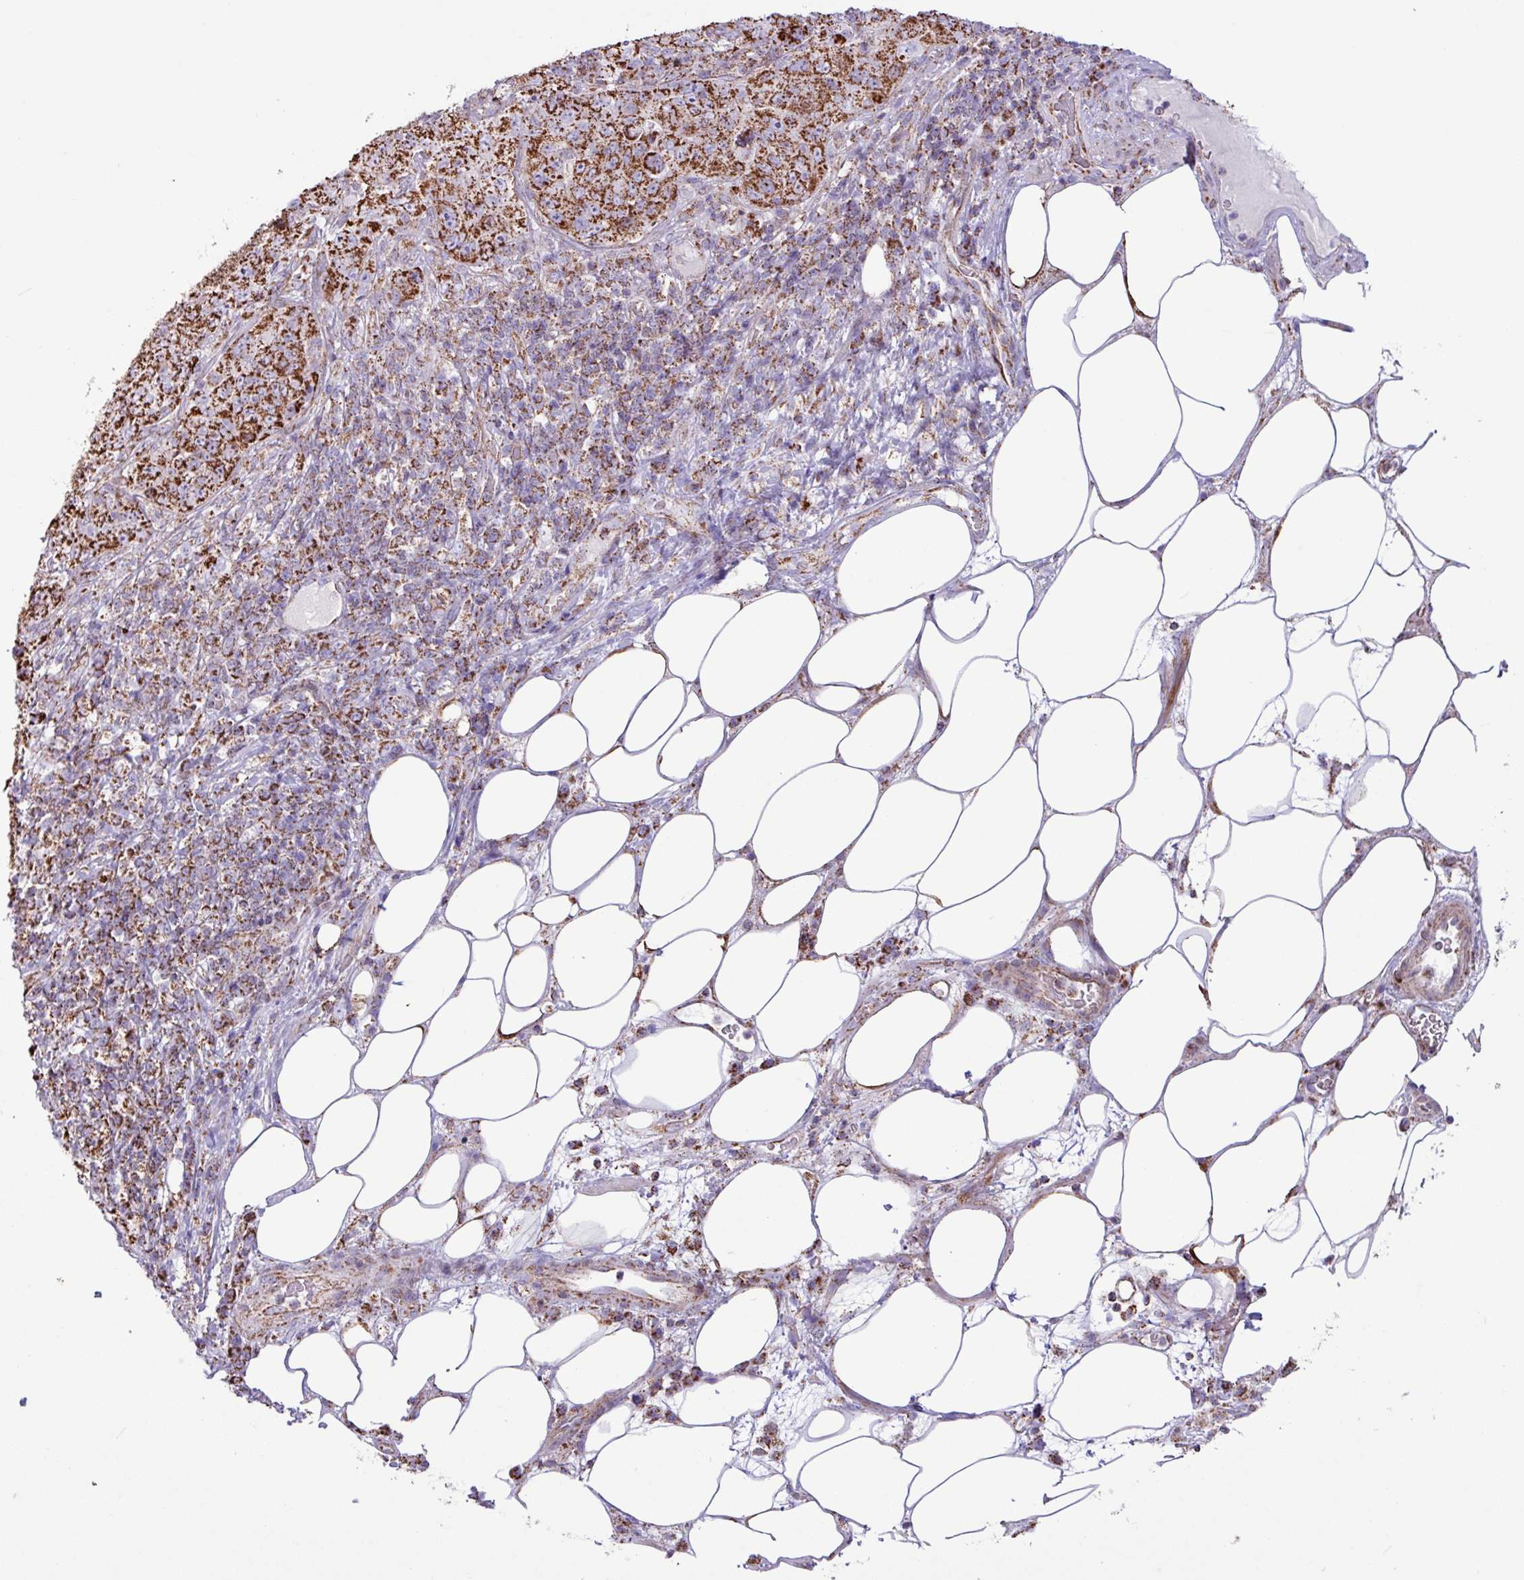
{"staining": {"intensity": "strong", "quantity": ">75%", "location": "cytoplasmic/membranous"}, "tissue": "pancreatic cancer", "cell_type": "Tumor cells", "image_type": "cancer", "snomed": [{"axis": "morphology", "description": "Adenocarcinoma, NOS"}, {"axis": "topography", "description": "Pancreas"}], "caption": "Human adenocarcinoma (pancreatic) stained for a protein (brown) exhibits strong cytoplasmic/membranous positive staining in about >75% of tumor cells.", "gene": "RTL3", "patient": {"sex": "male", "age": 68}}